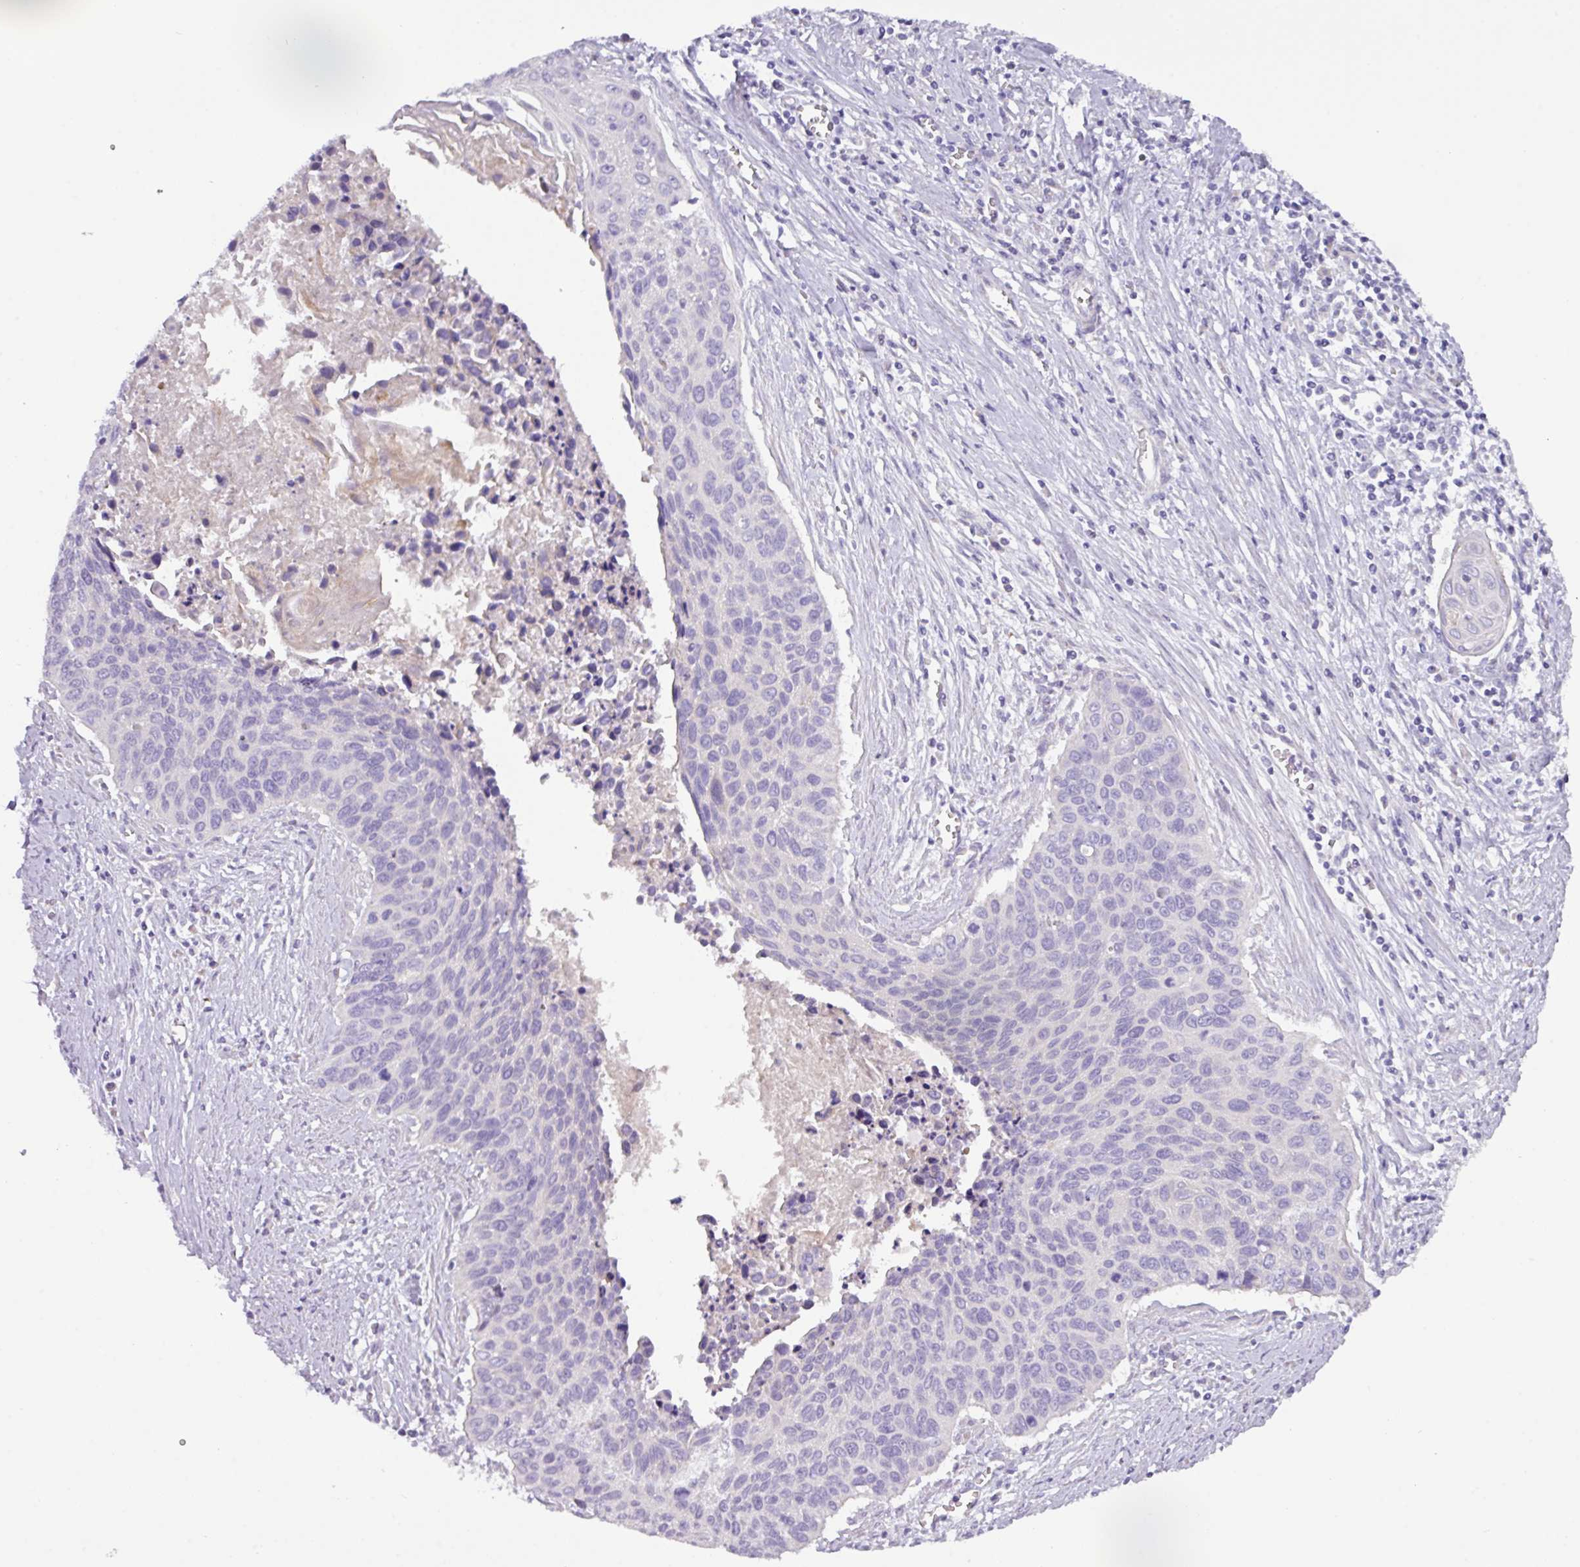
{"staining": {"intensity": "negative", "quantity": "none", "location": "none"}, "tissue": "cervical cancer", "cell_type": "Tumor cells", "image_type": "cancer", "snomed": [{"axis": "morphology", "description": "Squamous cell carcinoma, NOS"}, {"axis": "topography", "description": "Cervix"}], "caption": "DAB immunohistochemical staining of cervical cancer demonstrates no significant positivity in tumor cells.", "gene": "RGS16", "patient": {"sex": "female", "age": 55}}